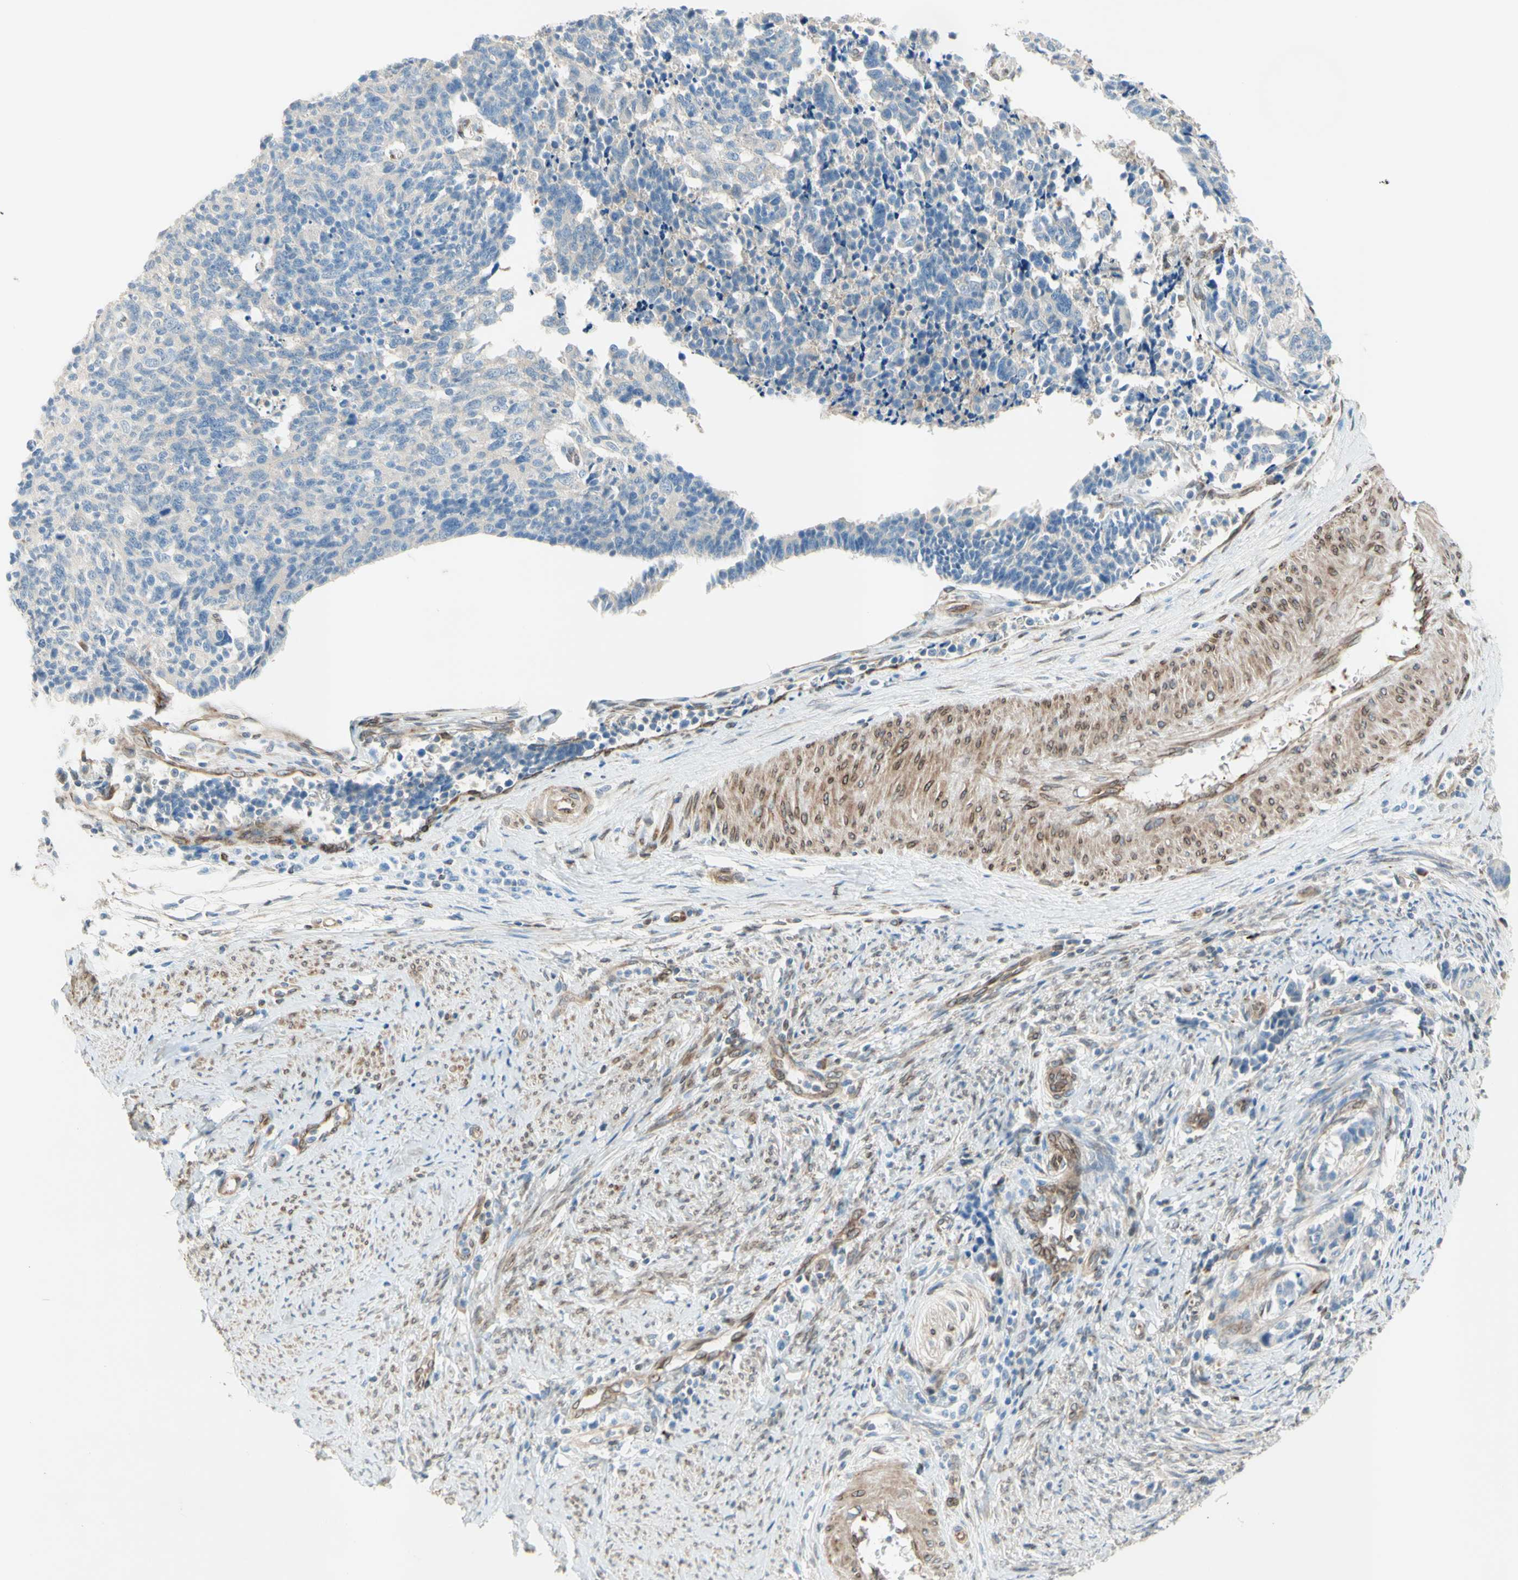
{"staining": {"intensity": "weak", "quantity": ">75%", "location": "cytoplasmic/membranous"}, "tissue": "cervical cancer", "cell_type": "Tumor cells", "image_type": "cancer", "snomed": [{"axis": "morphology", "description": "Normal tissue, NOS"}, {"axis": "morphology", "description": "Squamous cell carcinoma, NOS"}, {"axis": "topography", "description": "Cervix"}], "caption": "Immunohistochemistry histopathology image of human cervical cancer (squamous cell carcinoma) stained for a protein (brown), which demonstrates low levels of weak cytoplasmic/membranous positivity in approximately >75% of tumor cells.", "gene": "TRAF2", "patient": {"sex": "female", "age": 35}}